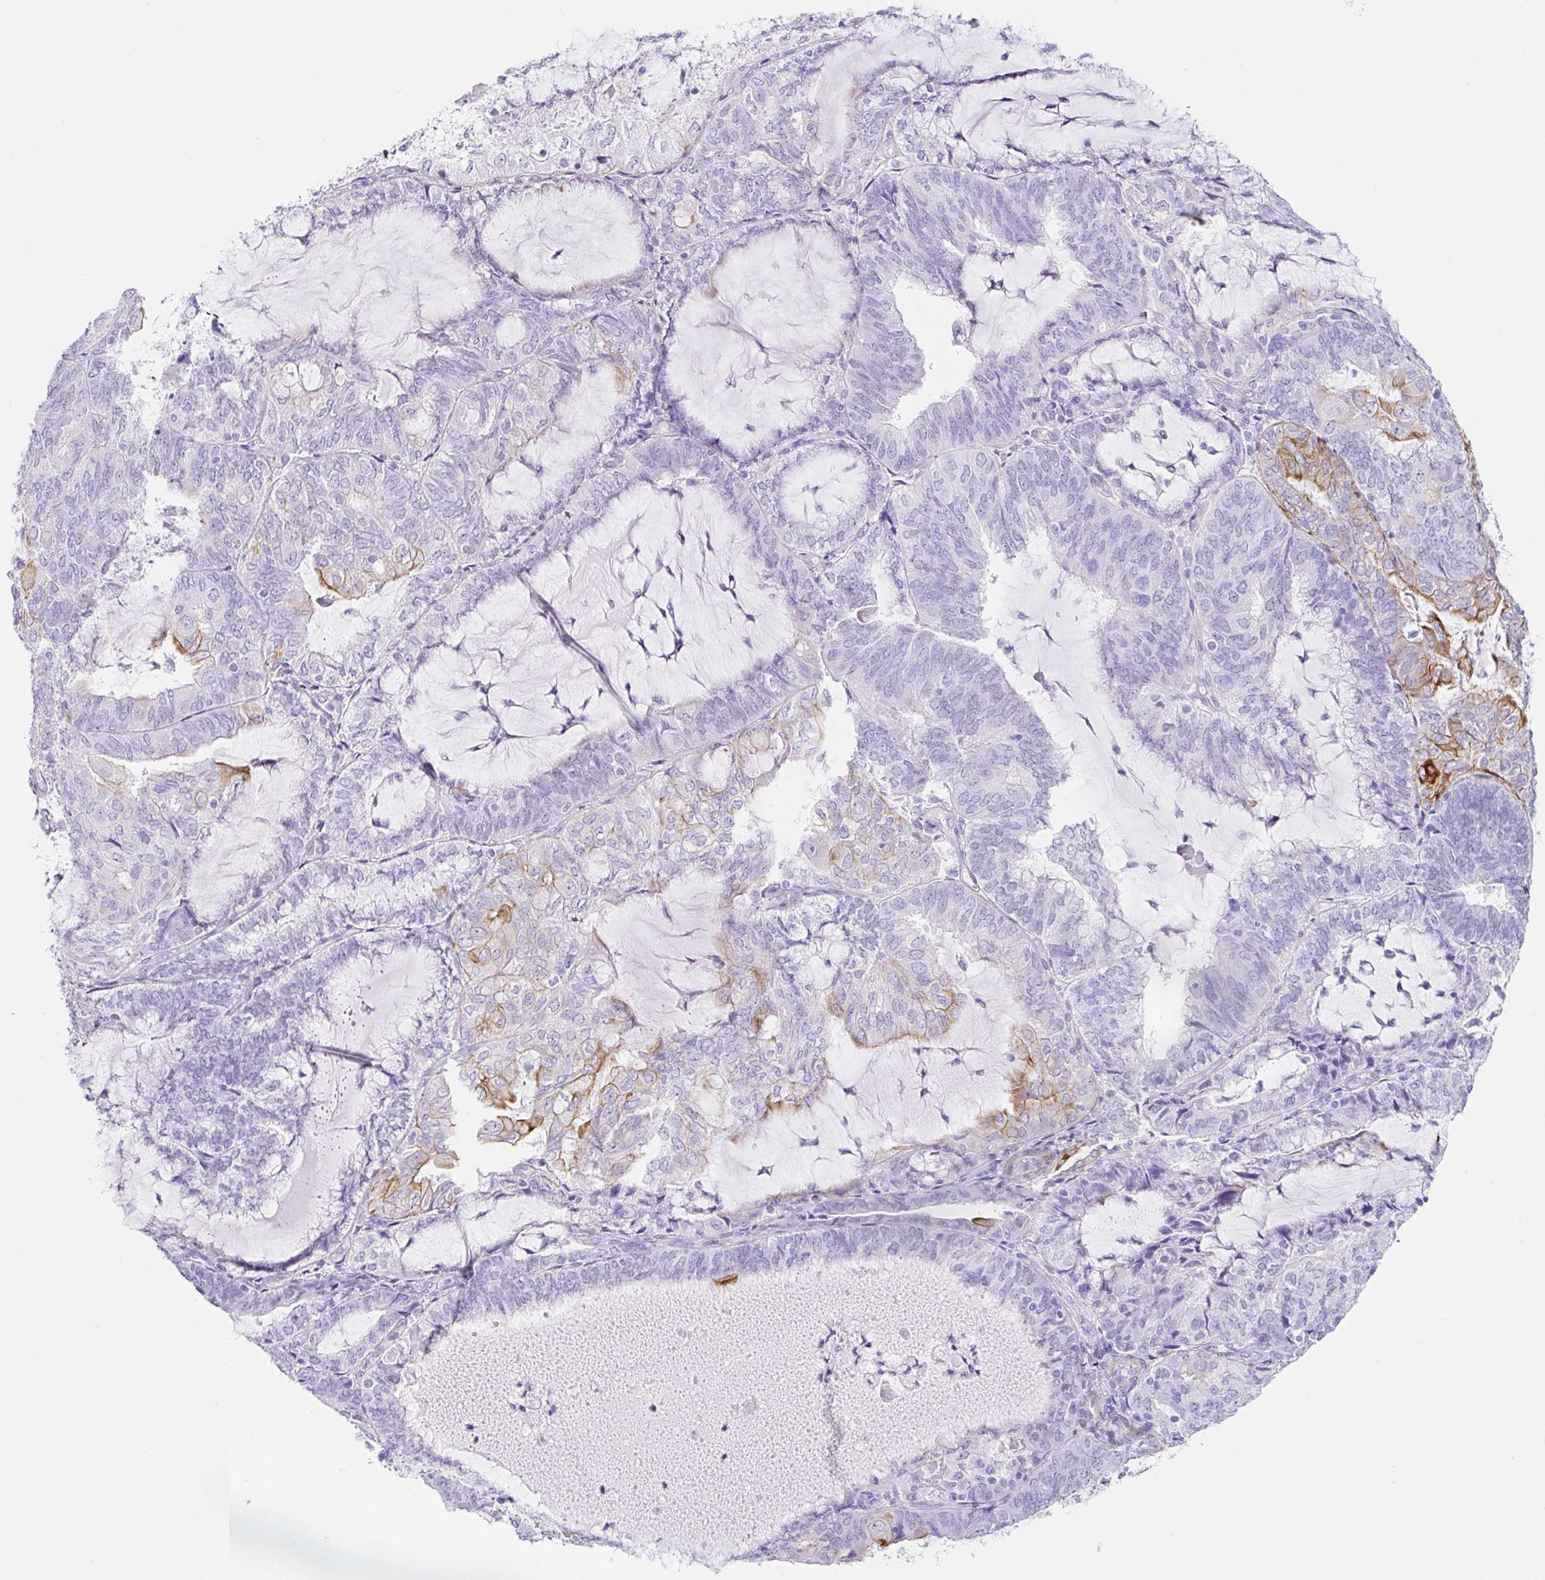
{"staining": {"intensity": "moderate", "quantity": "<25%", "location": "cytoplasmic/membranous"}, "tissue": "endometrial cancer", "cell_type": "Tumor cells", "image_type": "cancer", "snomed": [{"axis": "morphology", "description": "Adenocarcinoma, NOS"}, {"axis": "topography", "description": "Endometrium"}], "caption": "An image showing moderate cytoplasmic/membranous staining in approximately <25% of tumor cells in endometrial cancer (adenocarcinoma), as visualized by brown immunohistochemical staining.", "gene": "CLDND2", "patient": {"sex": "female", "age": 81}}